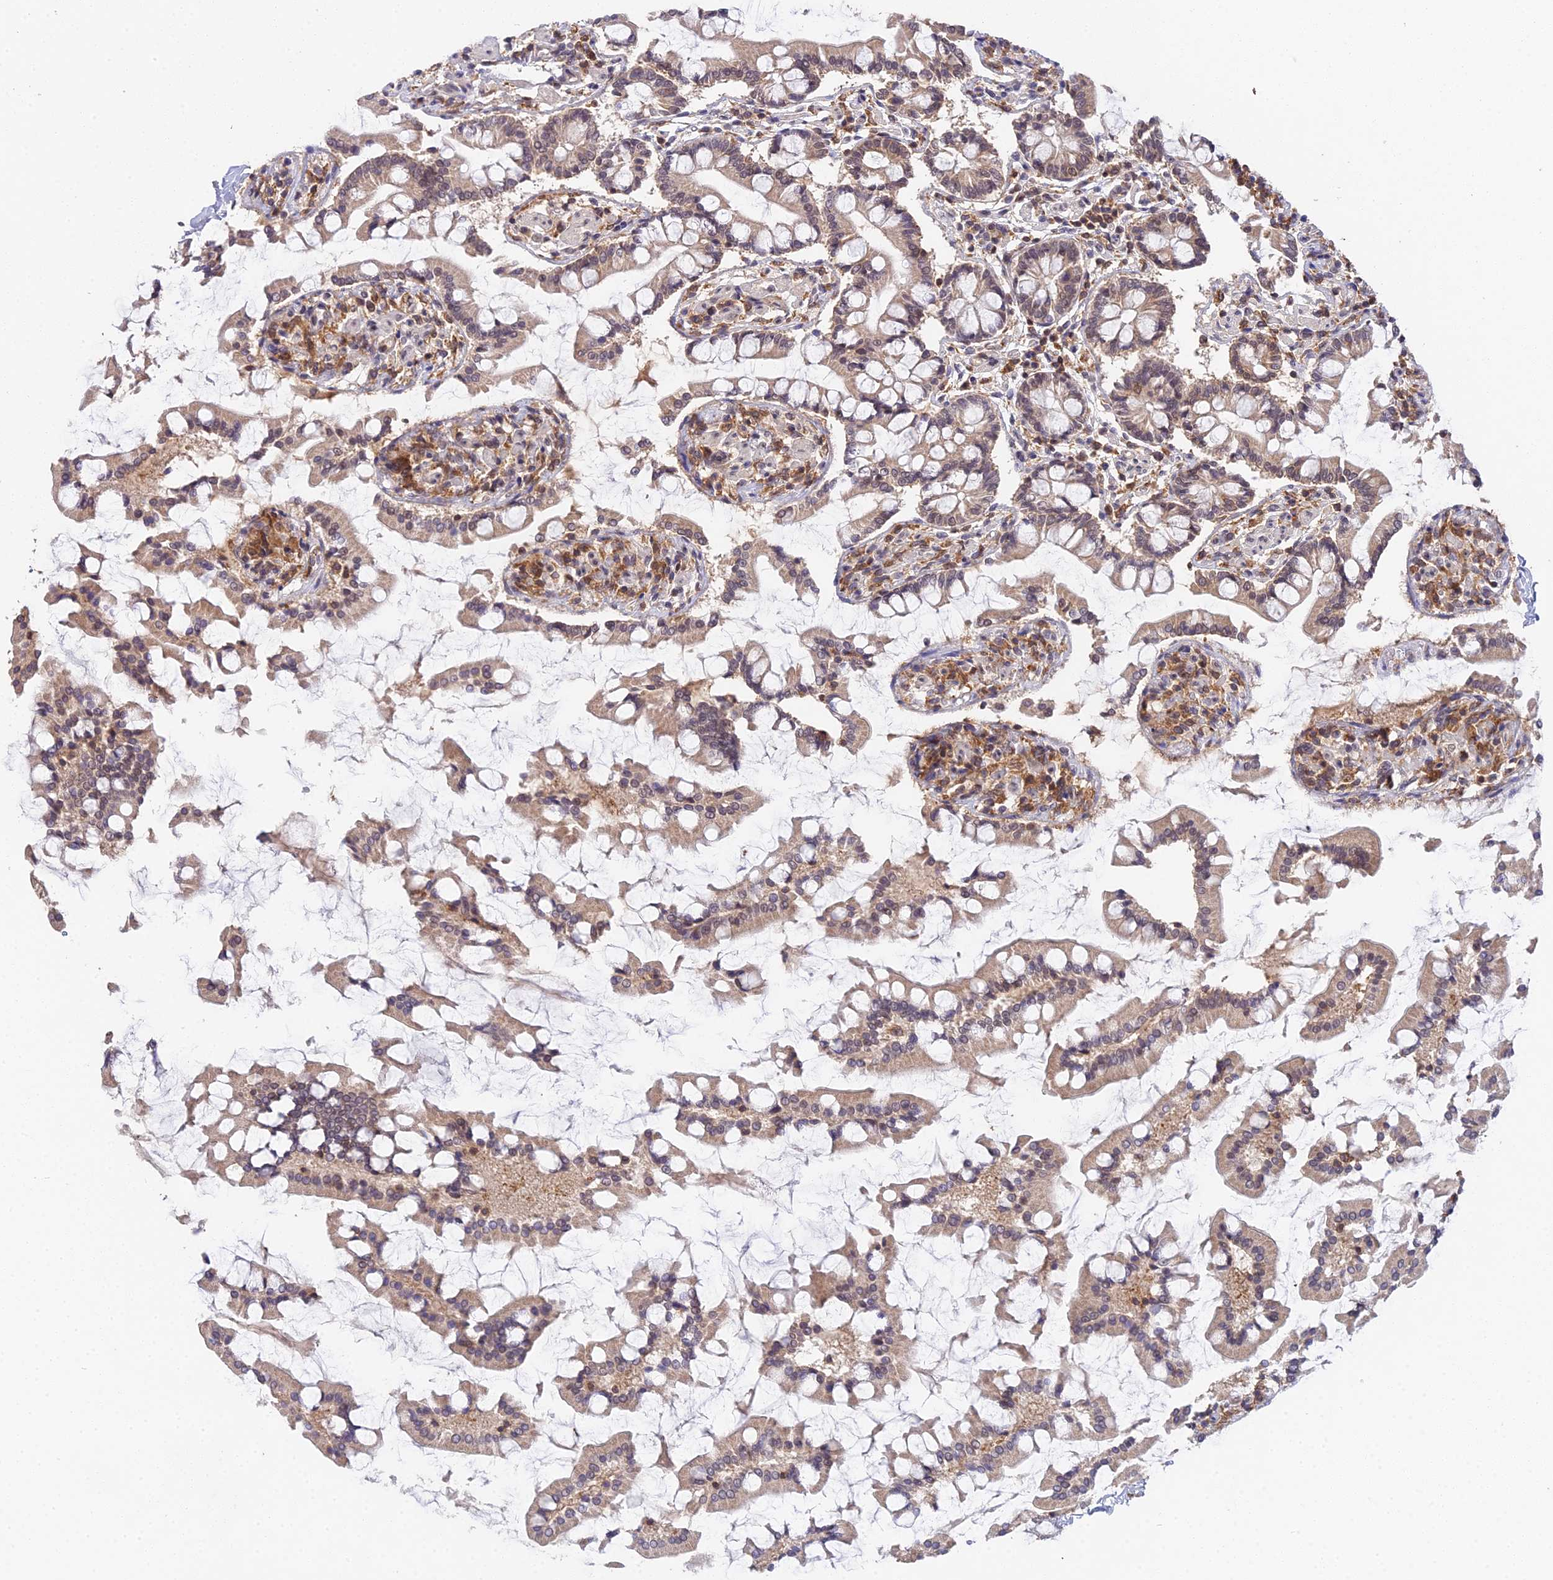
{"staining": {"intensity": "moderate", "quantity": ">75%", "location": "cytoplasmic/membranous,nuclear"}, "tissue": "small intestine", "cell_type": "Glandular cells", "image_type": "normal", "snomed": [{"axis": "morphology", "description": "Normal tissue, NOS"}, {"axis": "topography", "description": "Small intestine"}], "caption": "Immunohistochemical staining of unremarkable small intestine reveals moderate cytoplasmic/membranous,nuclear protein expression in about >75% of glandular cells. (DAB (3,3'-diaminobenzidine) = brown stain, brightfield microscopy at high magnification).", "gene": "TPRX1", "patient": {"sex": "male", "age": 41}}